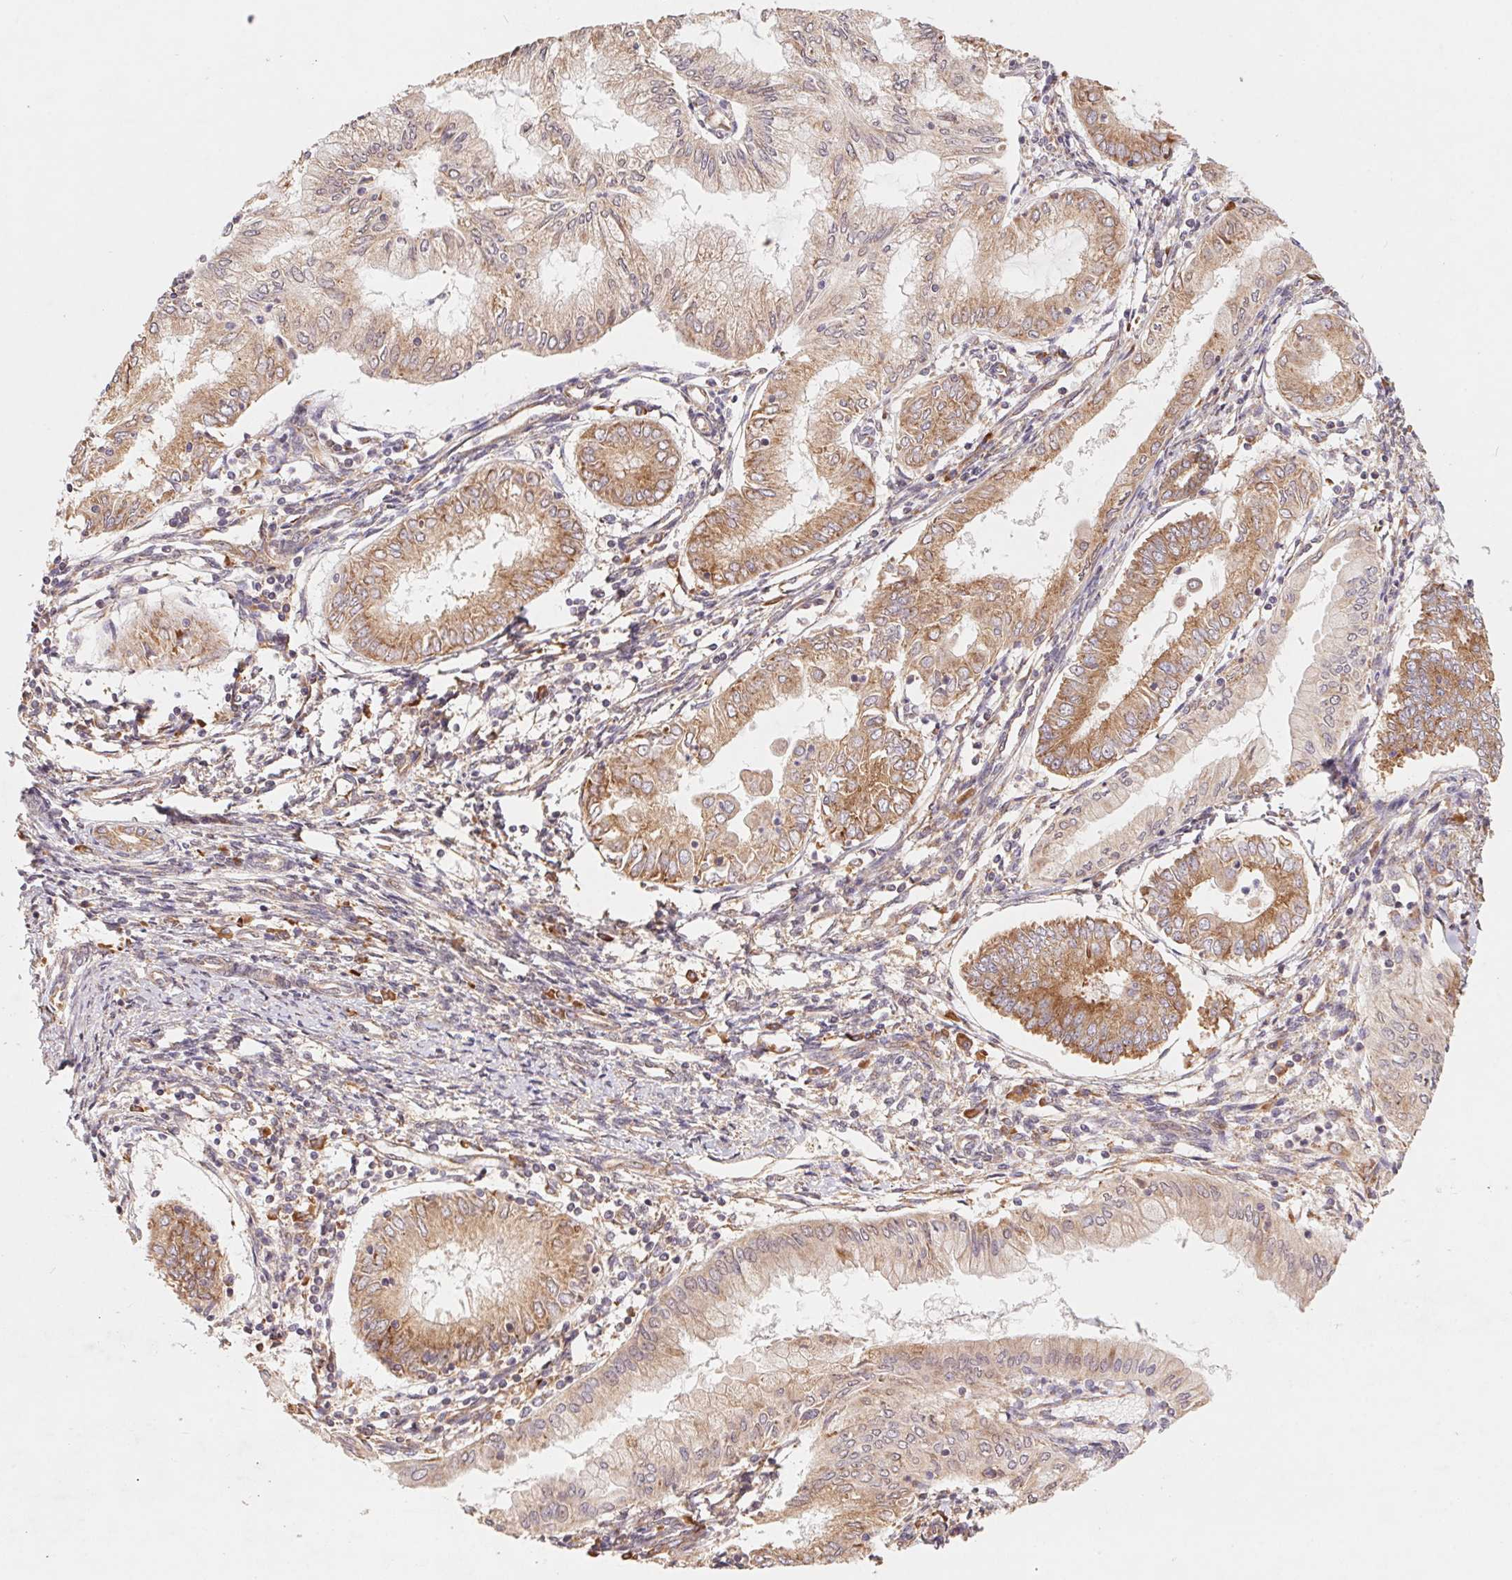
{"staining": {"intensity": "moderate", "quantity": ">75%", "location": "cytoplasmic/membranous"}, "tissue": "endometrial cancer", "cell_type": "Tumor cells", "image_type": "cancer", "snomed": [{"axis": "morphology", "description": "Adenocarcinoma, NOS"}, {"axis": "topography", "description": "Endometrium"}], "caption": "Adenocarcinoma (endometrial) was stained to show a protein in brown. There is medium levels of moderate cytoplasmic/membranous expression in about >75% of tumor cells. The protein of interest is stained brown, and the nuclei are stained in blue (DAB (3,3'-diaminobenzidine) IHC with brightfield microscopy, high magnification).", "gene": "RPL27A", "patient": {"sex": "female", "age": 68}}